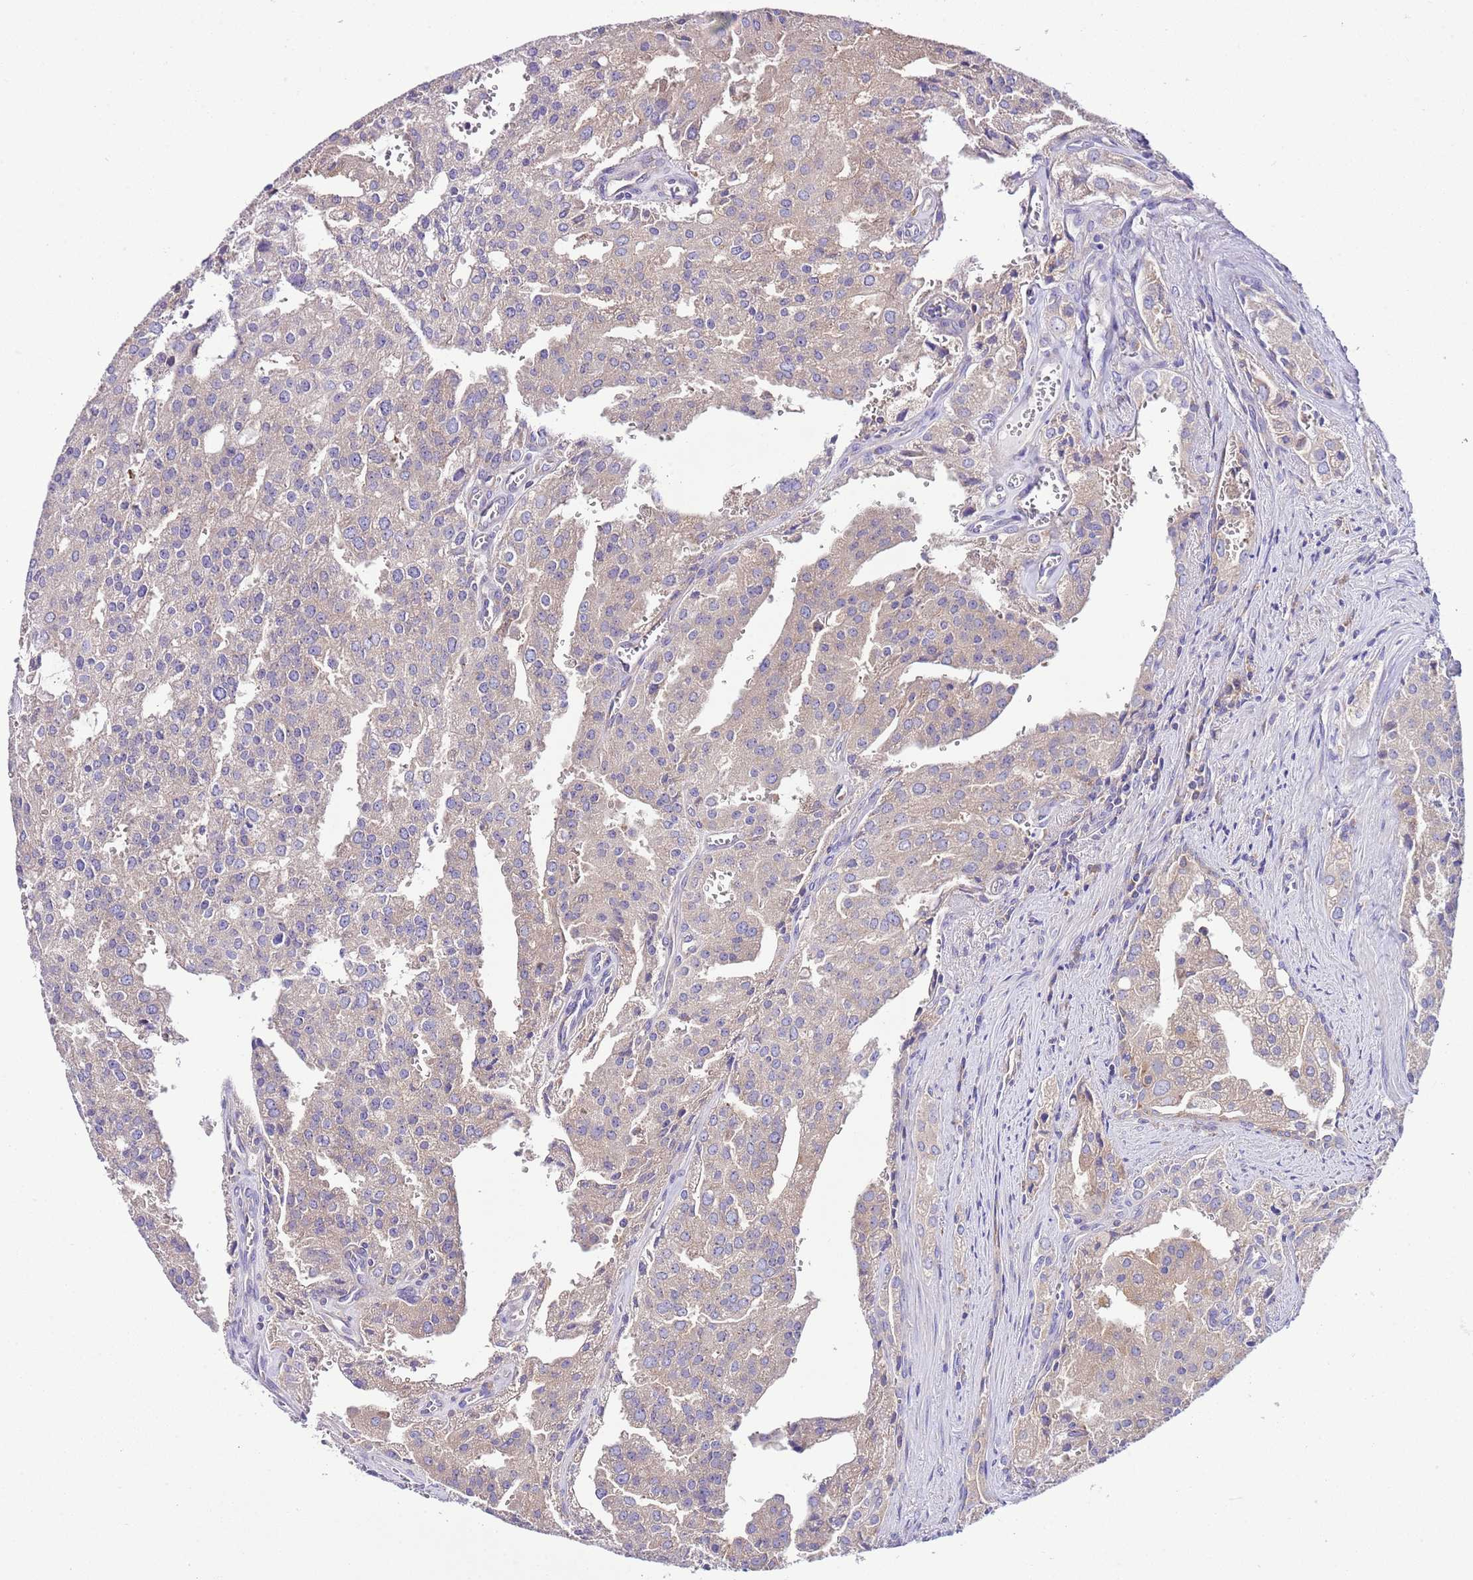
{"staining": {"intensity": "weak", "quantity": ">75%", "location": "cytoplasmic/membranous"}, "tissue": "prostate cancer", "cell_type": "Tumor cells", "image_type": "cancer", "snomed": [{"axis": "morphology", "description": "Adenocarcinoma, High grade"}, {"axis": "topography", "description": "Prostate"}], "caption": "A micrograph showing weak cytoplasmic/membranous positivity in approximately >75% of tumor cells in prostate adenocarcinoma (high-grade), as visualized by brown immunohistochemical staining.", "gene": "RPS10", "patient": {"sex": "male", "age": 68}}